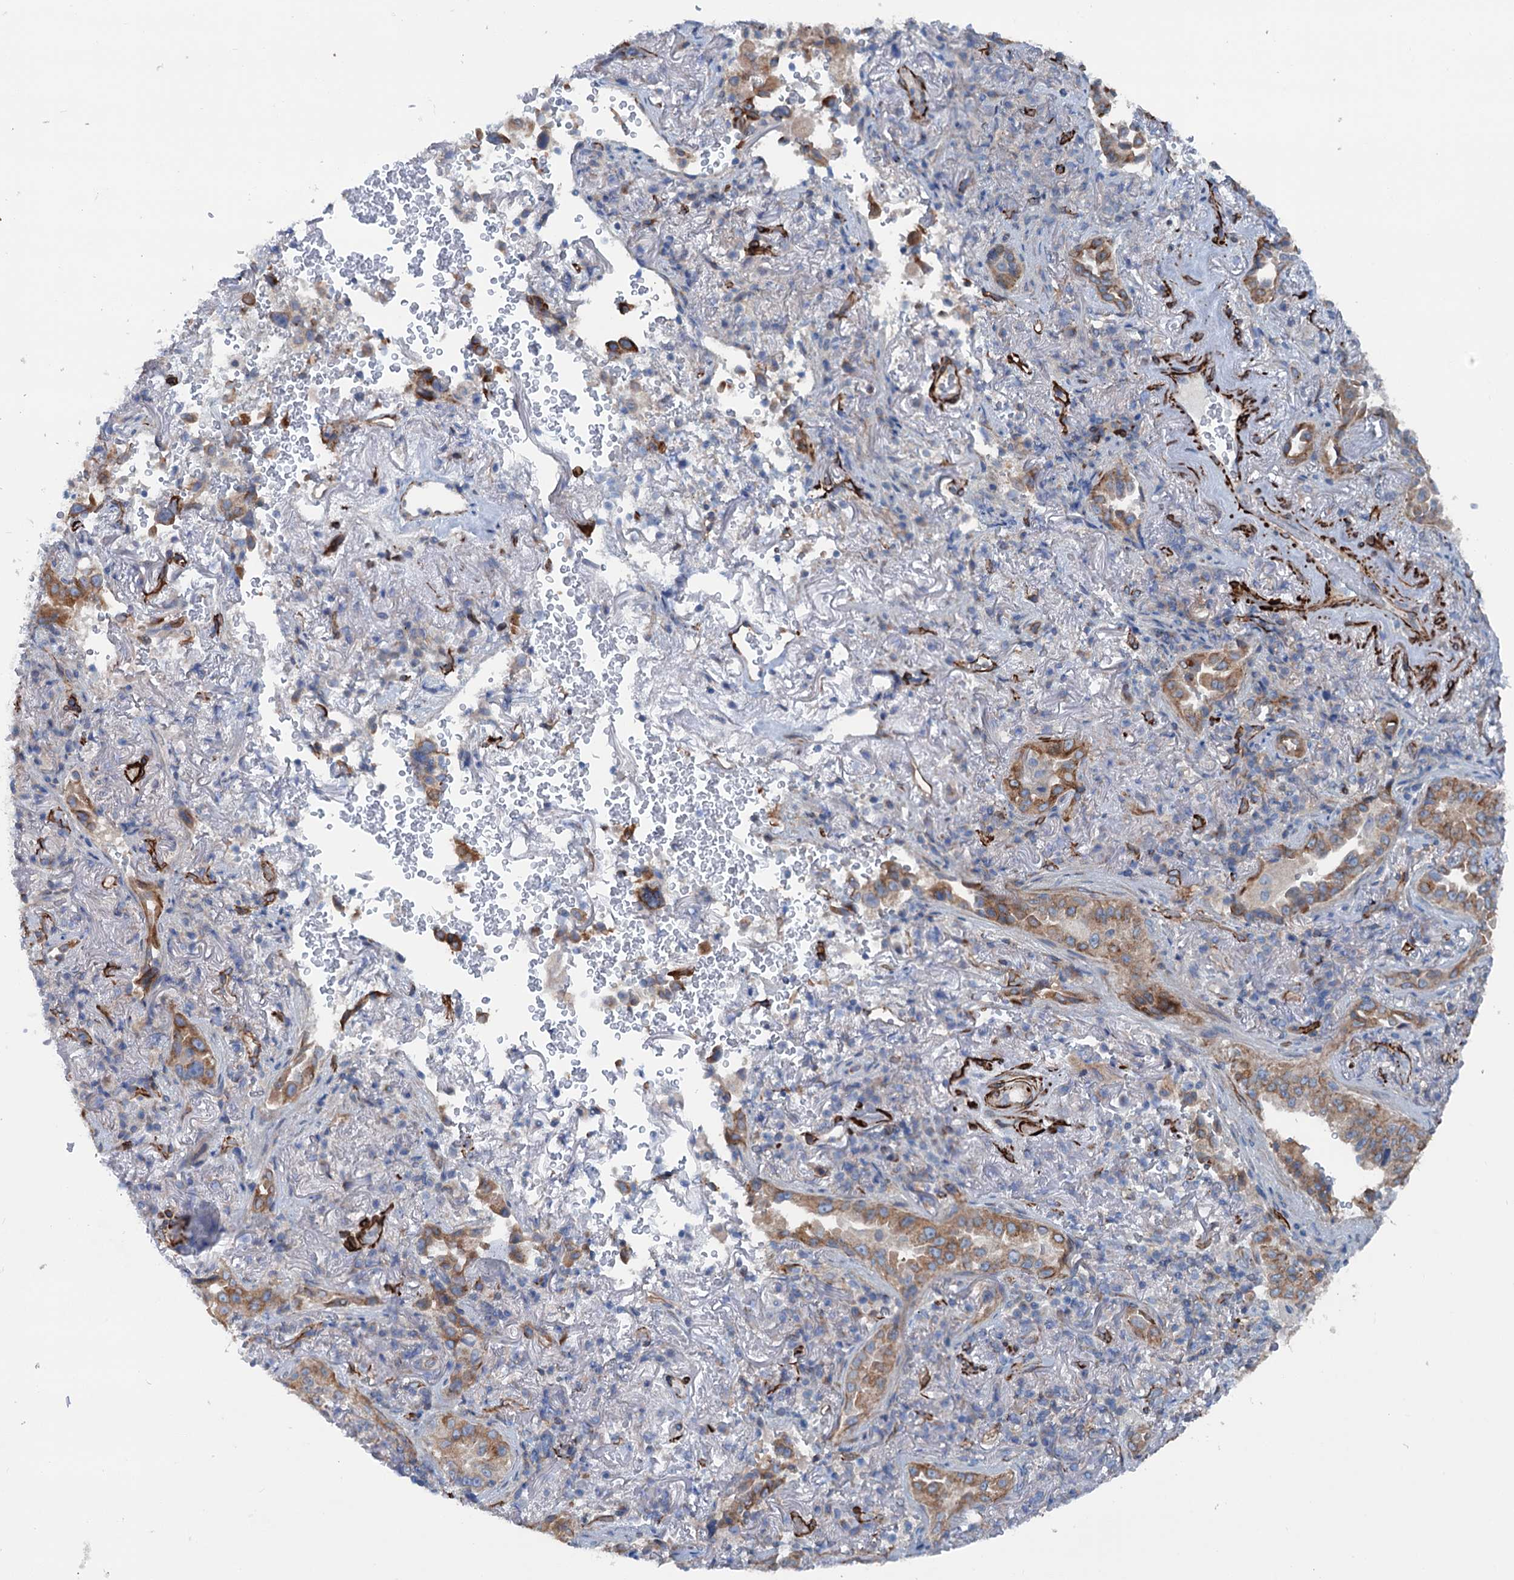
{"staining": {"intensity": "moderate", "quantity": ">75%", "location": "cytoplasmic/membranous"}, "tissue": "lung cancer", "cell_type": "Tumor cells", "image_type": "cancer", "snomed": [{"axis": "morphology", "description": "Adenocarcinoma, NOS"}, {"axis": "topography", "description": "Lung"}], "caption": "Human lung adenocarcinoma stained with a protein marker demonstrates moderate staining in tumor cells.", "gene": "CALCOCO1", "patient": {"sex": "female", "age": 69}}